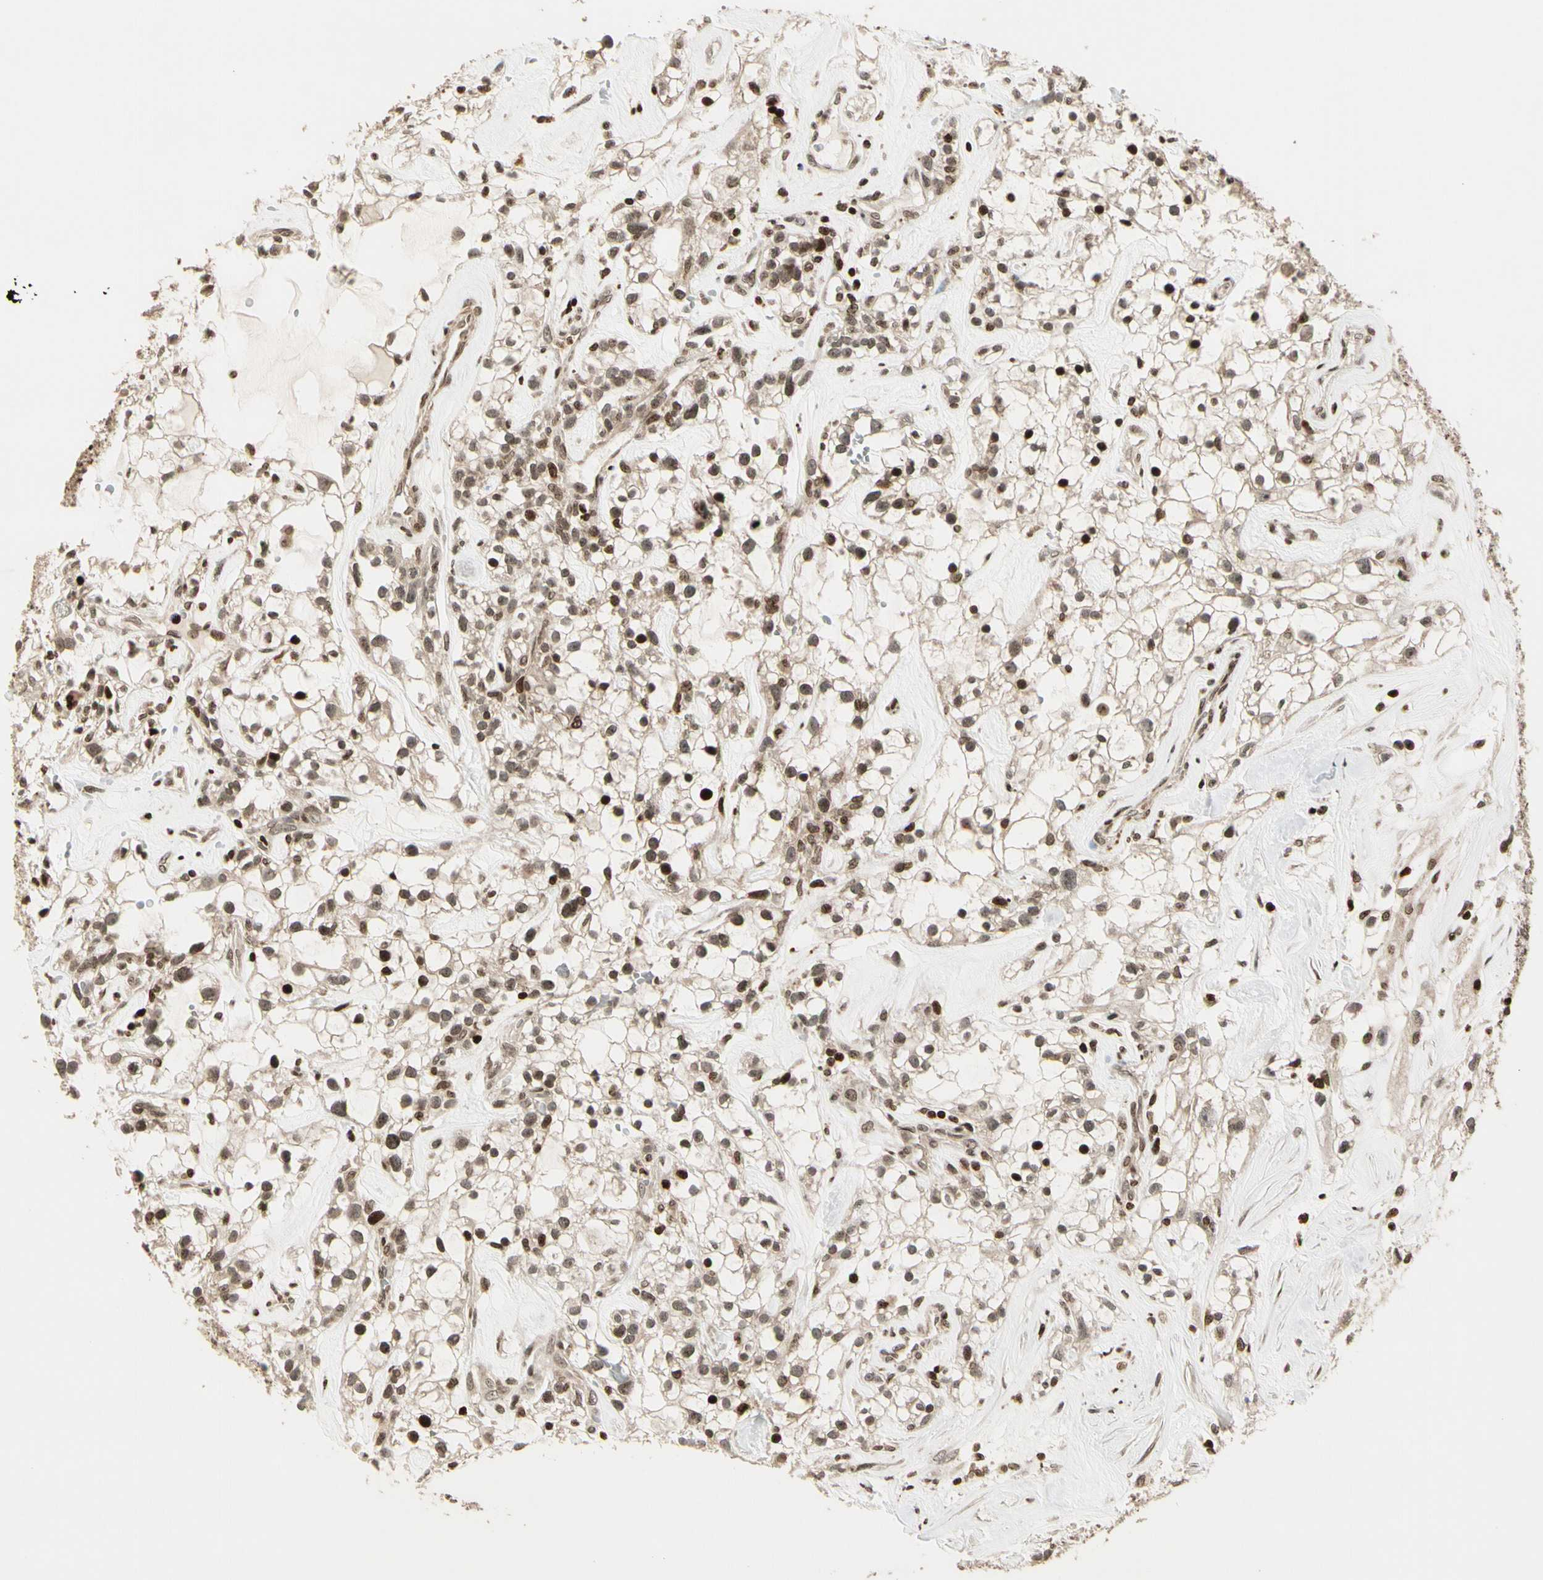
{"staining": {"intensity": "moderate", "quantity": ">75%", "location": "nuclear"}, "tissue": "renal cancer", "cell_type": "Tumor cells", "image_type": "cancer", "snomed": [{"axis": "morphology", "description": "Adenocarcinoma, NOS"}, {"axis": "topography", "description": "Kidney"}], "caption": "Approximately >75% of tumor cells in renal adenocarcinoma reveal moderate nuclear protein staining as visualized by brown immunohistochemical staining.", "gene": "TSHZ3", "patient": {"sex": "female", "age": 60}}